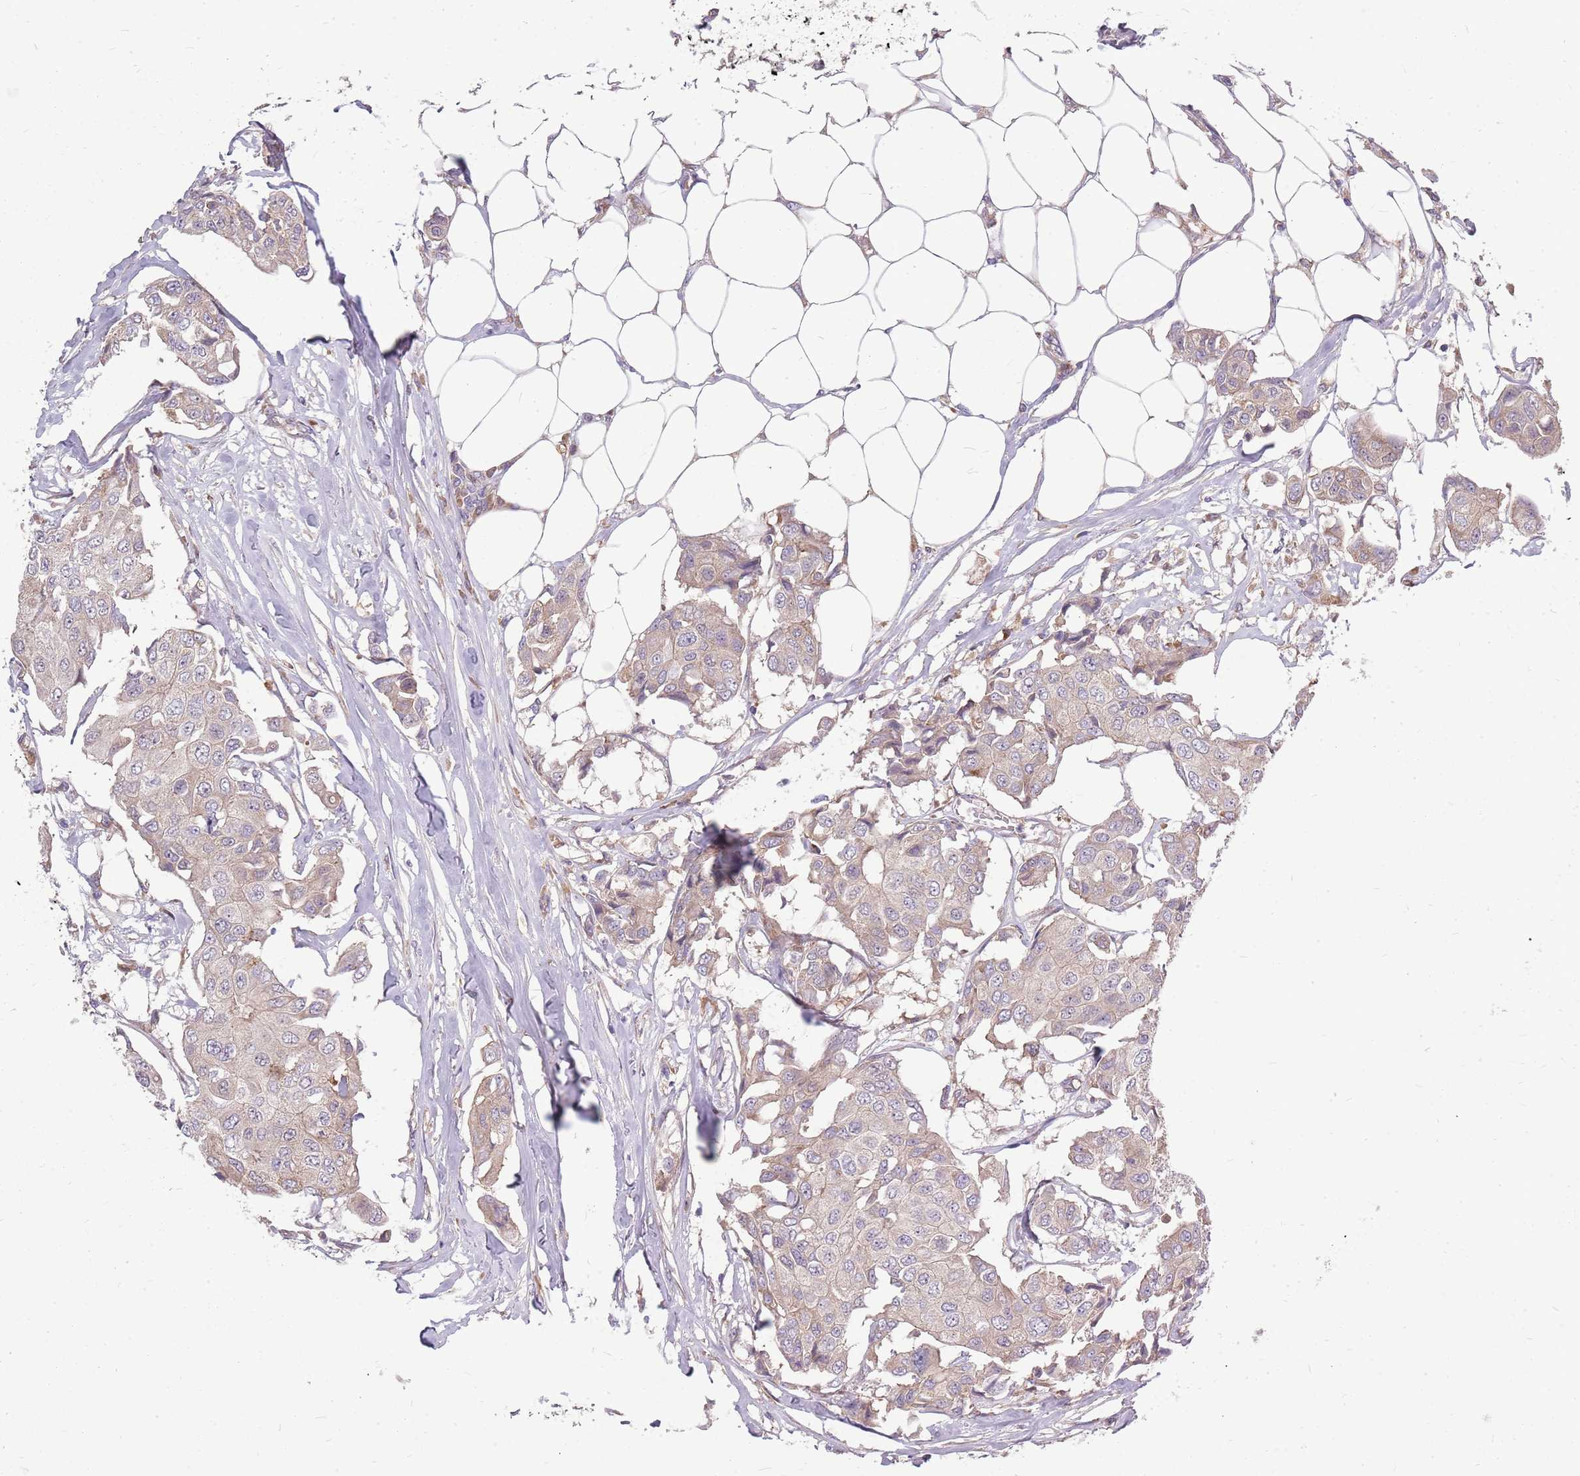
{"staining": {"intensity": "weak", "quantity": "25%-75%", "location": "cytoplasmic/membranous"}, "tissue": "breast cancer", "cell_type": "Tumor cells", "image_type": "cancer", "snomed": [{"axis": "morphology", "description": "Duct carcinoma"}, {"axis": "topography", "description": "Breast"}, {"axis": "topography", "description": "Lymph node"}], "caption": "Immunohistochemistry image of human breast cancer (infiltrating ductal carcinoma) stained for a protein (brown), which exhibits low levels of weak cytoplasmic/membranous staining in approximately 25%-75% of tumor cells.", "gene": "PPP1R27", "patient": {"sex": "female", "age": 80}}